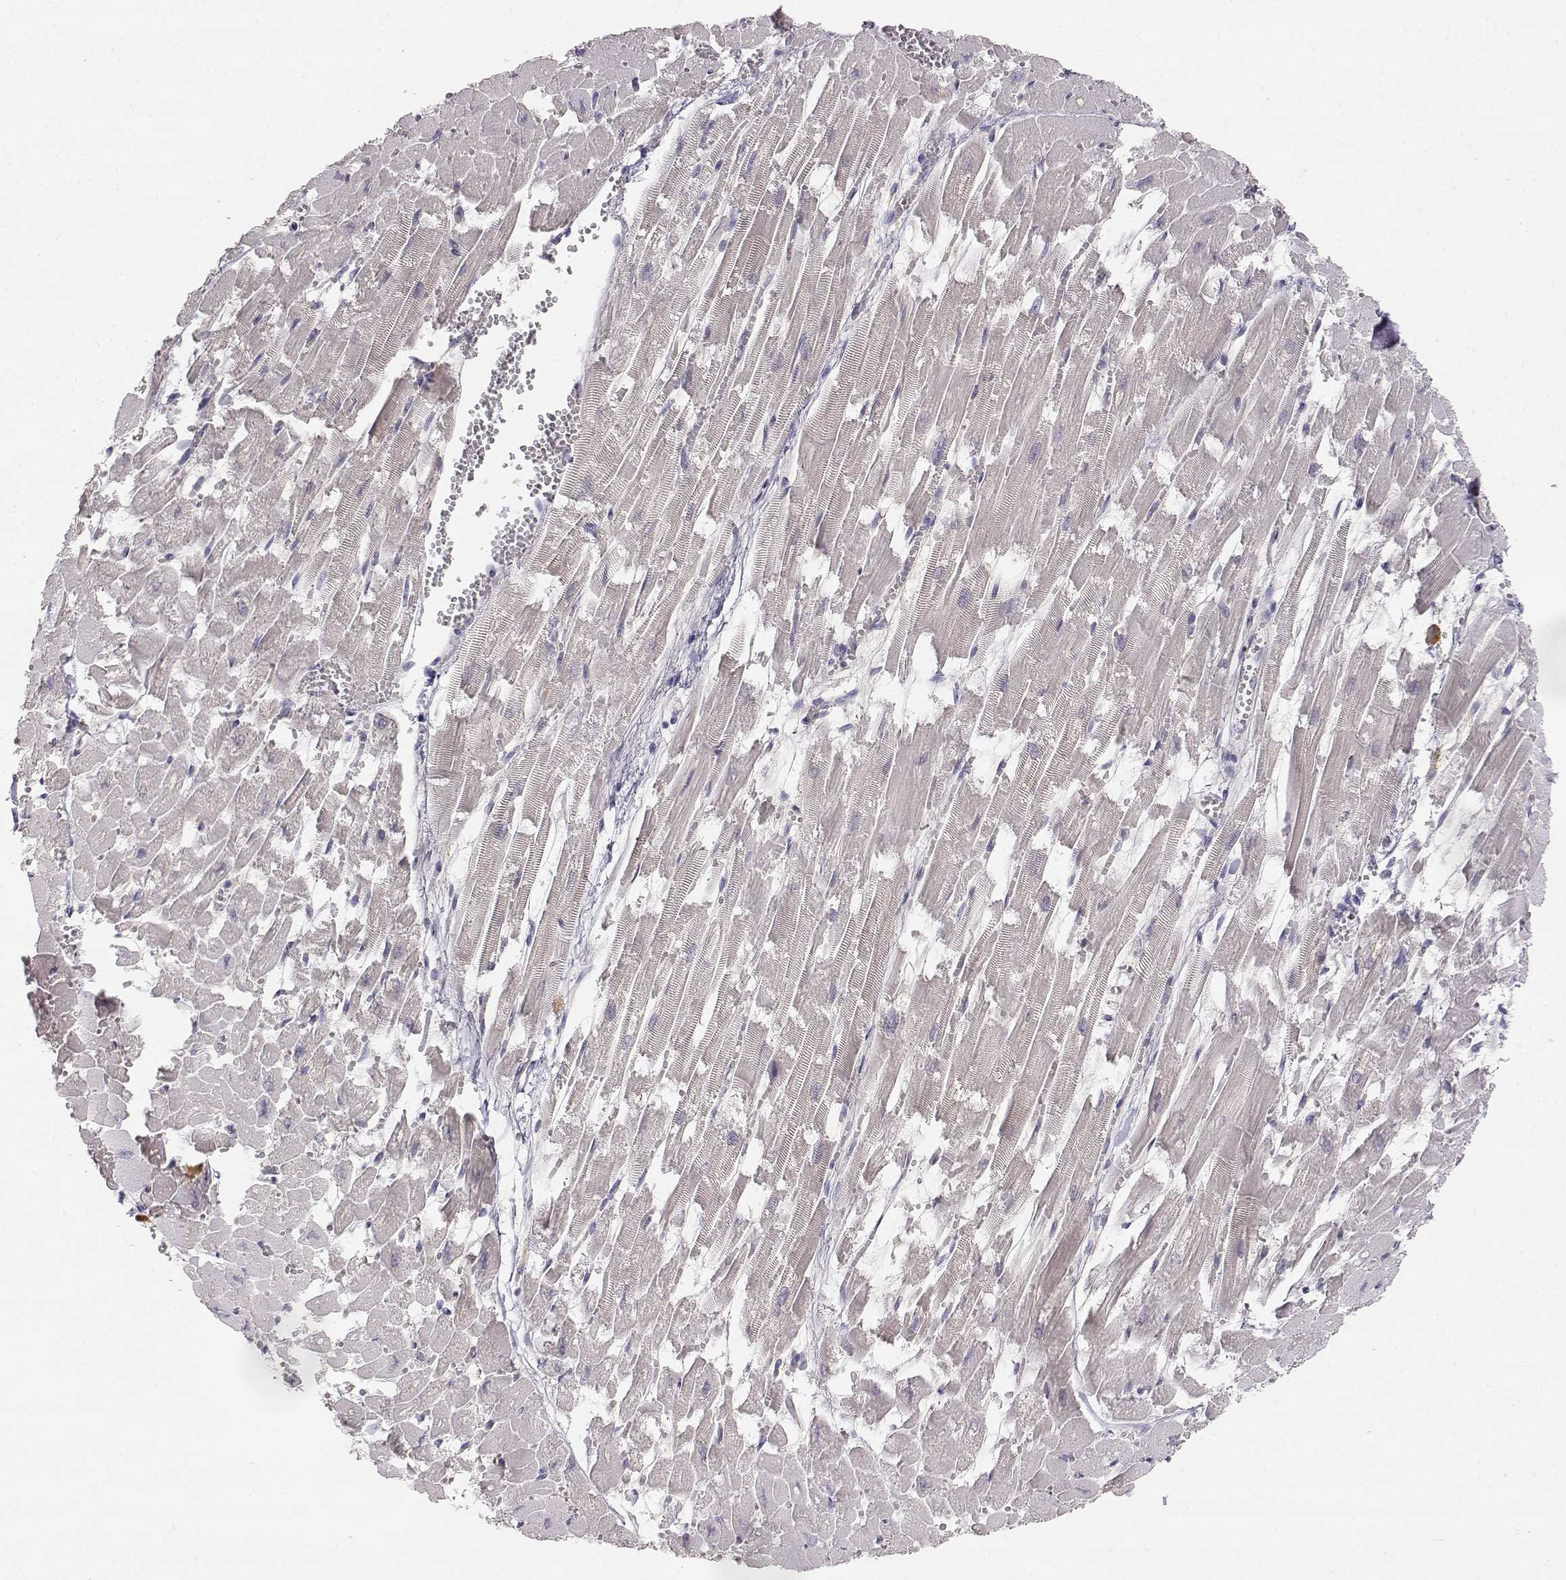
{"staining": {"intensity": "negative", "quantity": "none", "location": "none"}, "tissue": "heart muscle", "cell_type": "Cardiomyocytes", "image_type": "normal", "snomed": [{"axis": "morphology", "description": "Normal tissue, NOS"}, {"axis": "topography", "description": "Heart"}], "caption": "High power microscopy photomicrograph of an IHC image of normal heart muscle, revealing no significant staining in cardiomyocytes.", "gene": "EAF2", "patient": {"sex": "female", "age": 52}}